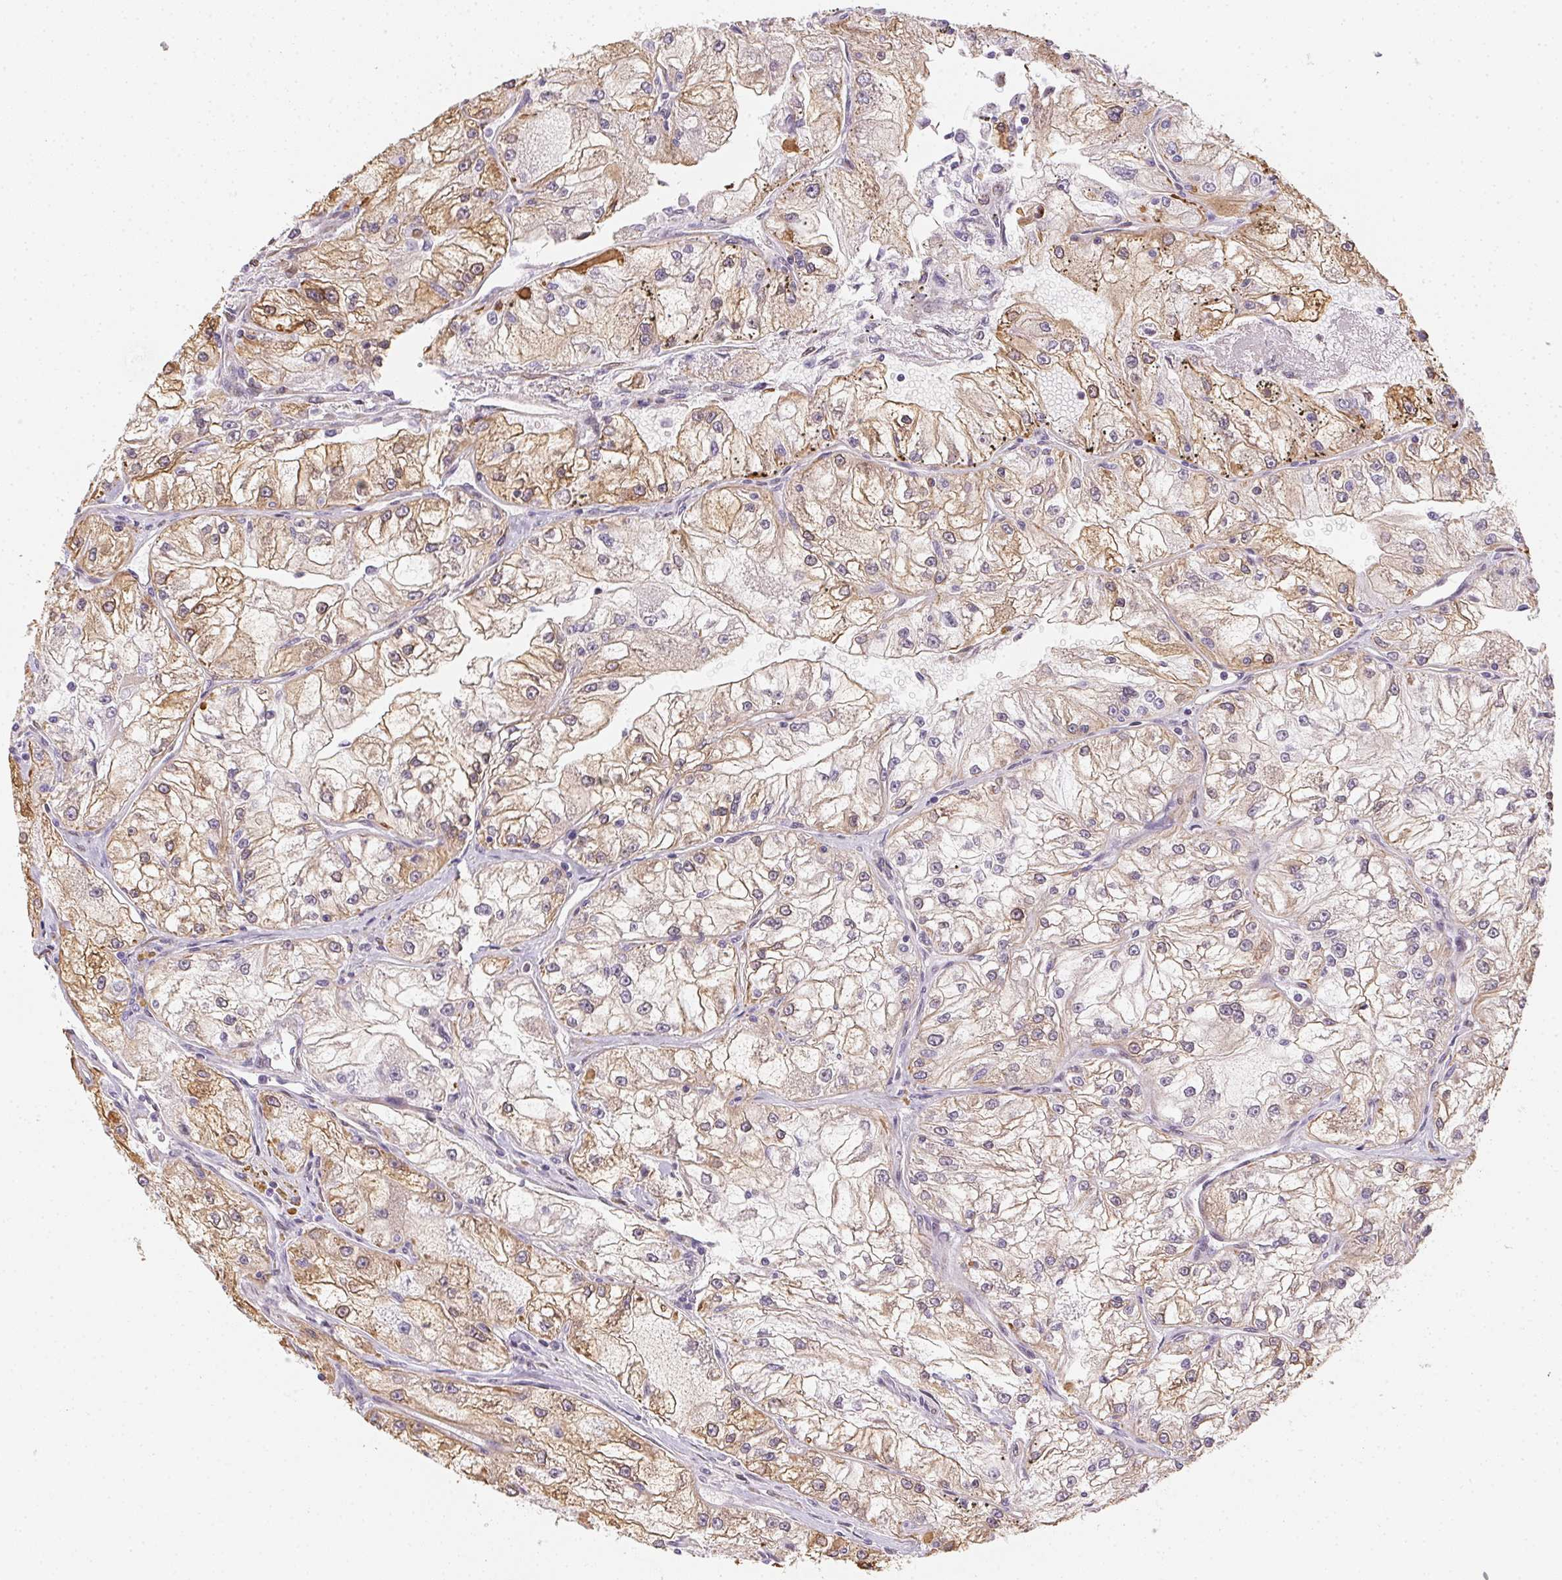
{"staining": {"intensity": "moderate", "quantity": "25%-75%", "location": "cytoplasmic/membranous"}, "tissue": "renal cancer", "cell_type": "Tumor cells", "image_type": "cancer", "snomed": [{"axis": "morphology", "description": "Adenocarcinoma, NOS"}, {"axis": "topography", "description": "Kidney"}], "caption": "Human renal cancer (adenocarcinoma) stained for a protein (brown) reveals moderate cytoplasmic/membranous positive staining in about 25%-75% of tumor cells.", "gene": "RSBN1", "patient": {"sex": "female", "age": 72}}